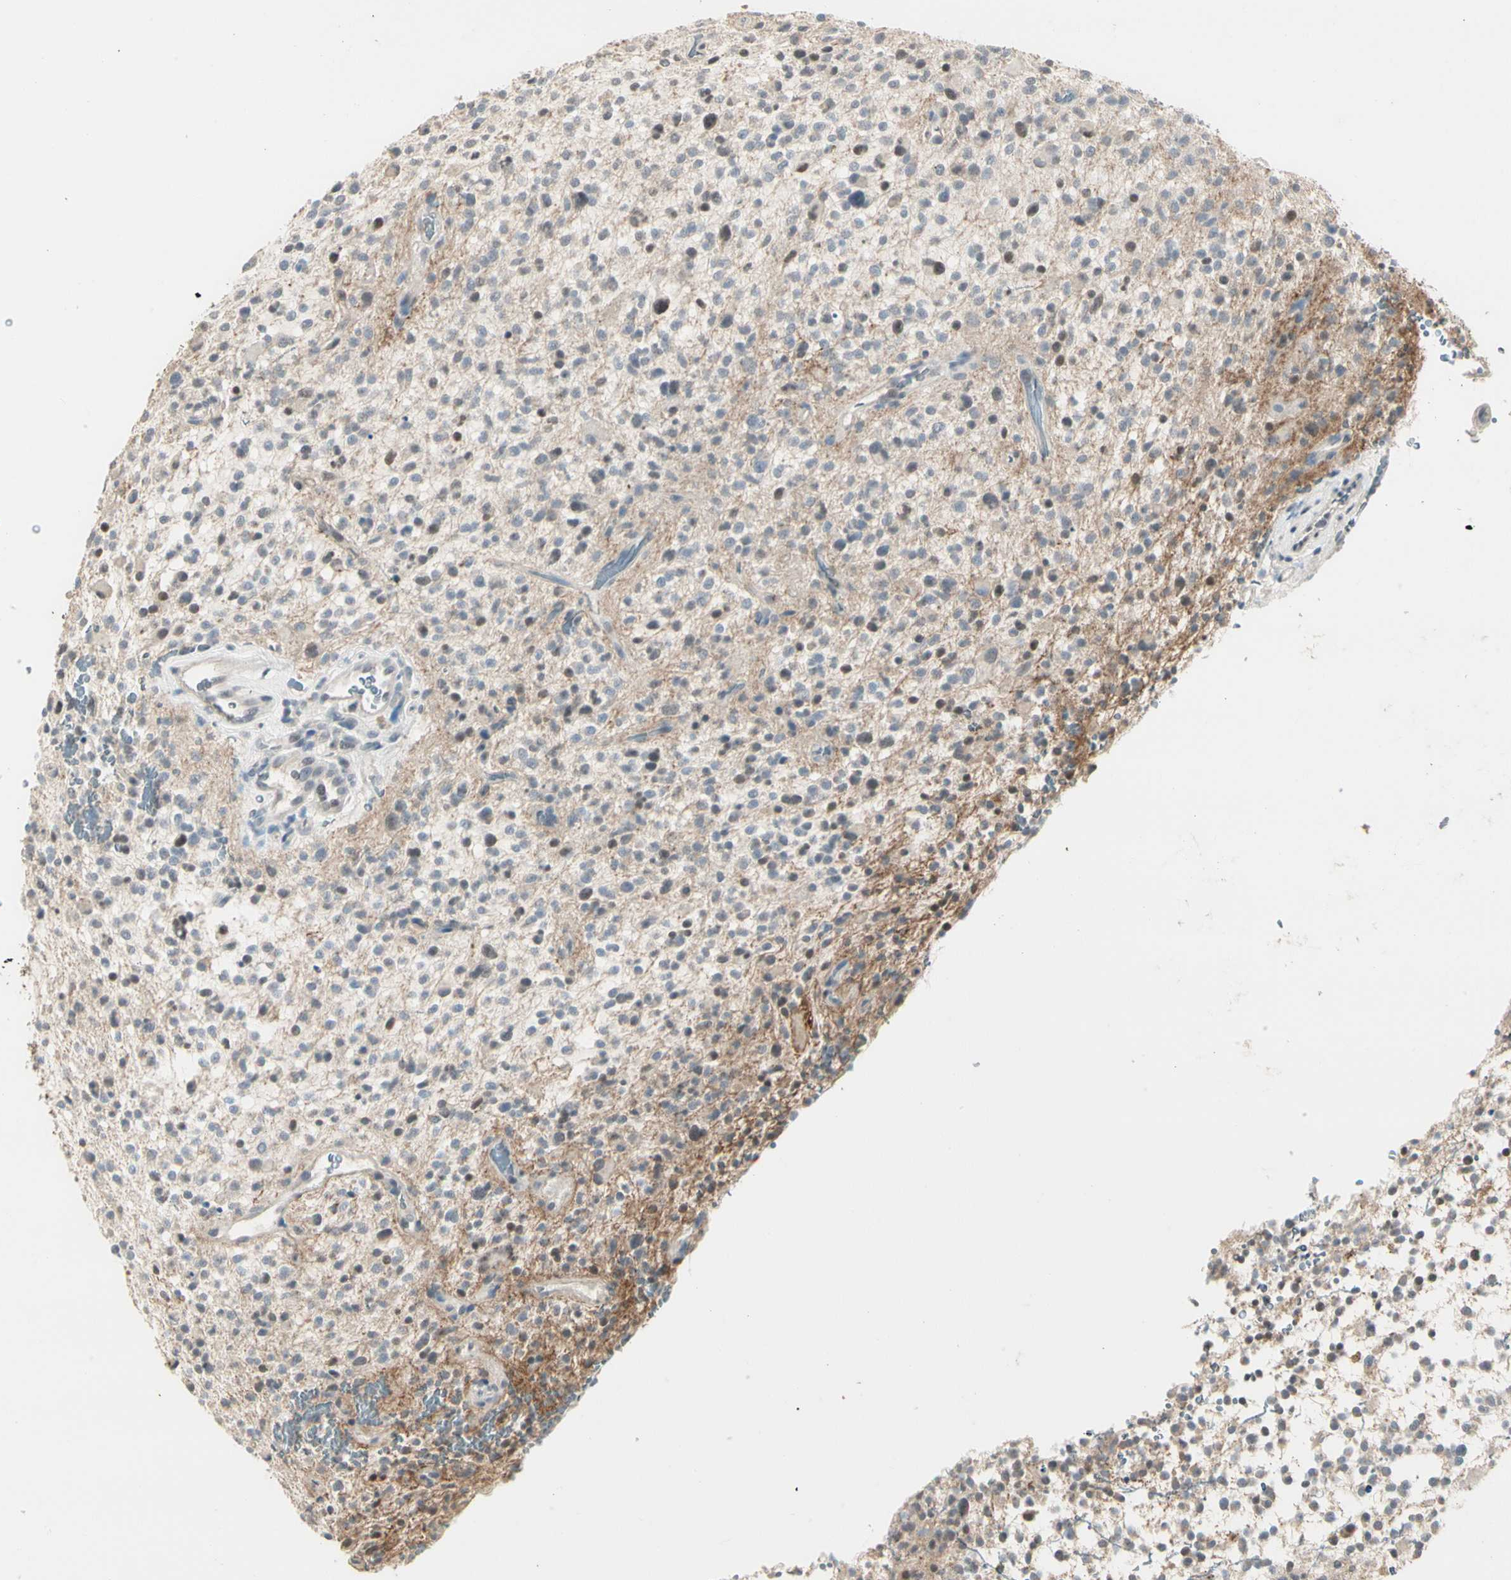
{"staining": {"intensity": "weak", "quantity": "<25%", "location": "nuclear"}, "tissue": "glioma", "cell_type": "Tumor cells", "image_type": "cancer", "snomed": [{"axis": "morphology", "description": "Glioma, malignant, High grade"}, {"axis": "topography", "description": "Brain"}], "caption": "An immunohistochemistry (IHC) micrograph of malignant glioma (high-grade) is shown. There is no staining in tumor cells of malignant glioma (high-grade). (Stains: DAB immunohistochemistry (IHC) with hematoxylin counter stain, Microscopy: brightfield microscopy at high magnification).", "gene": "GREM1", "patient": {"sex": "male", "age": 48}}